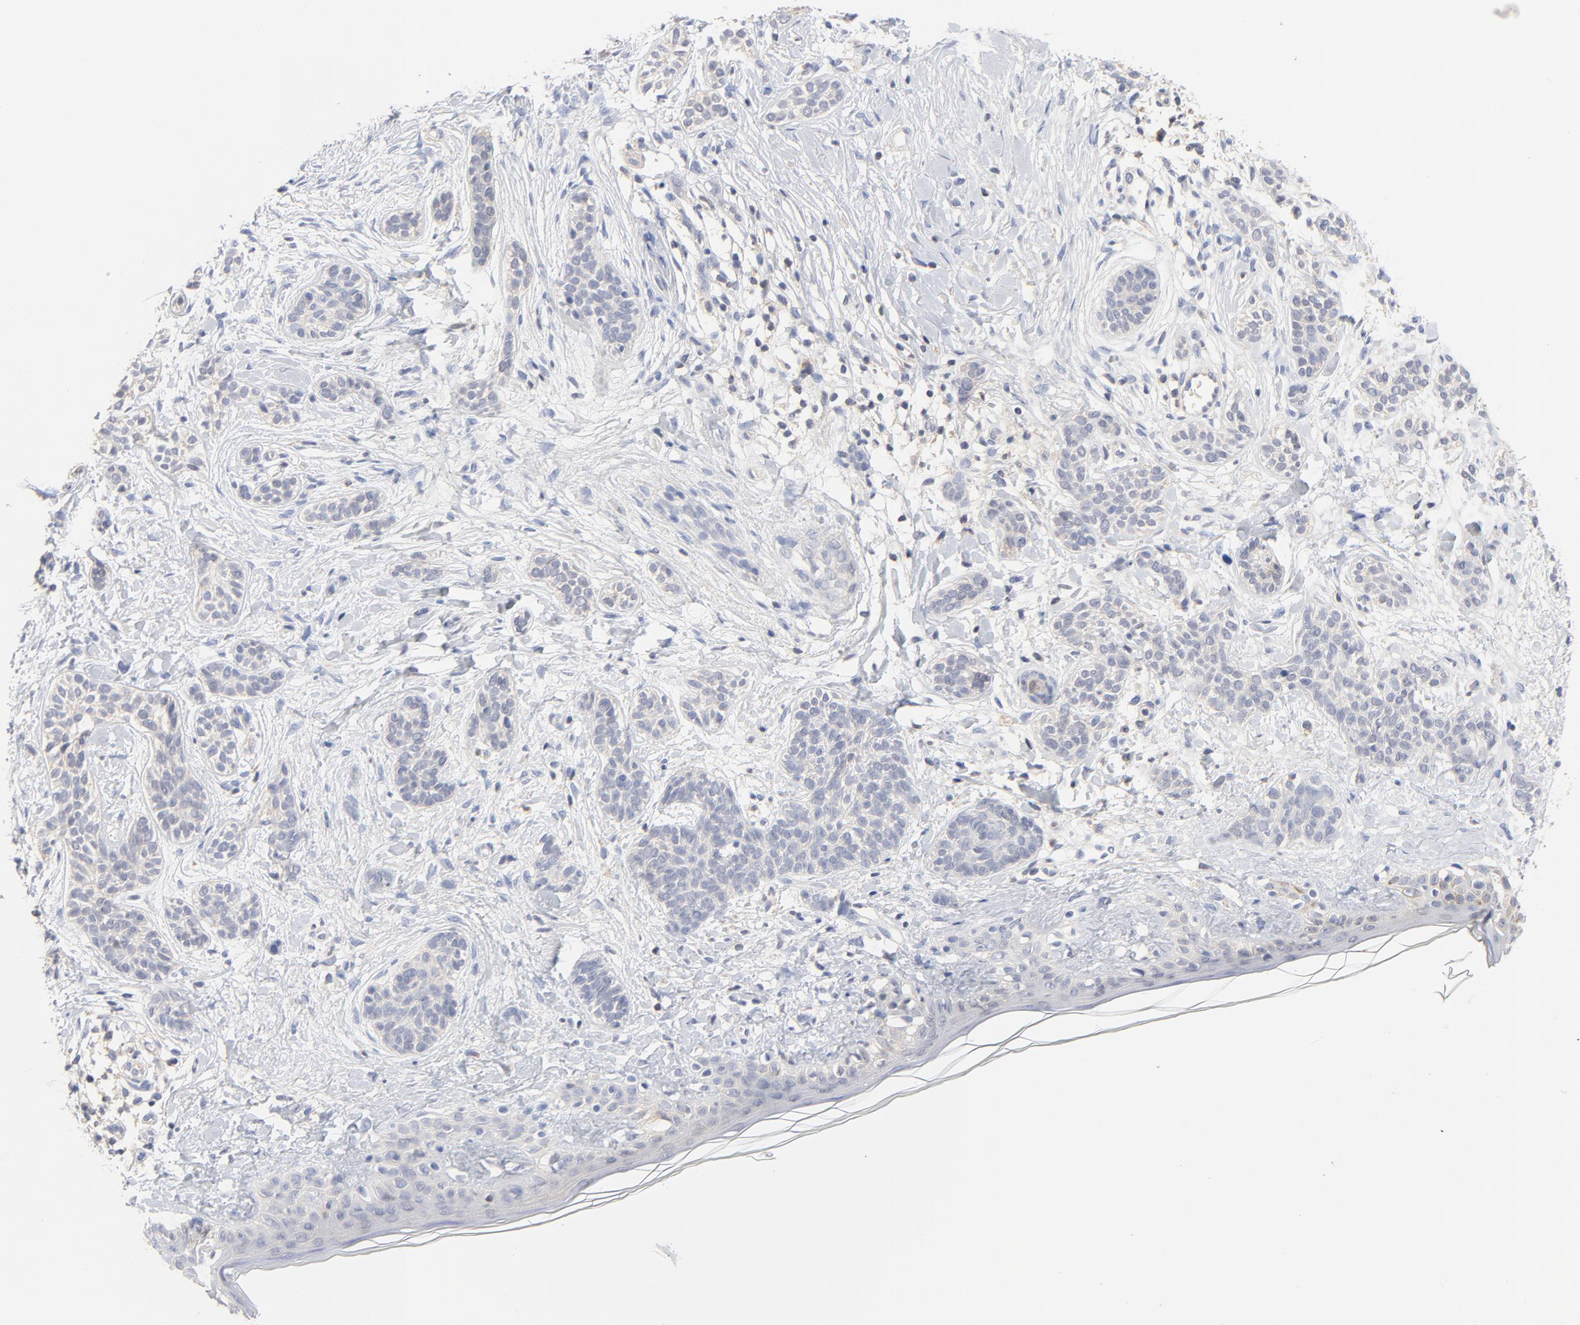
{"staining": {"intensity": "negative", "quantity": "none", "location": "none"}, "tissue": "skin cancer", "cell_type": "Tumor cells", "image_type": "cancer", "snomed": [{"axis": "morphology", "description": "Normal tissue, NOS"}, {"axis": "morphology", "description": "Basal cell carcinoma"}, {"axis": "topography", "description": "Skin"}], "caption": "Immunohistochemical staining of human skin cancer demonstrates no significant staining in tumor cells. (Brightfield microscopy of DAB (3,3'-diaminobenzidine) immunohistochemistry (IHC) at high magnification).", "gene": "CAB39L", "patient": {"sex": "male", "age": 63}}